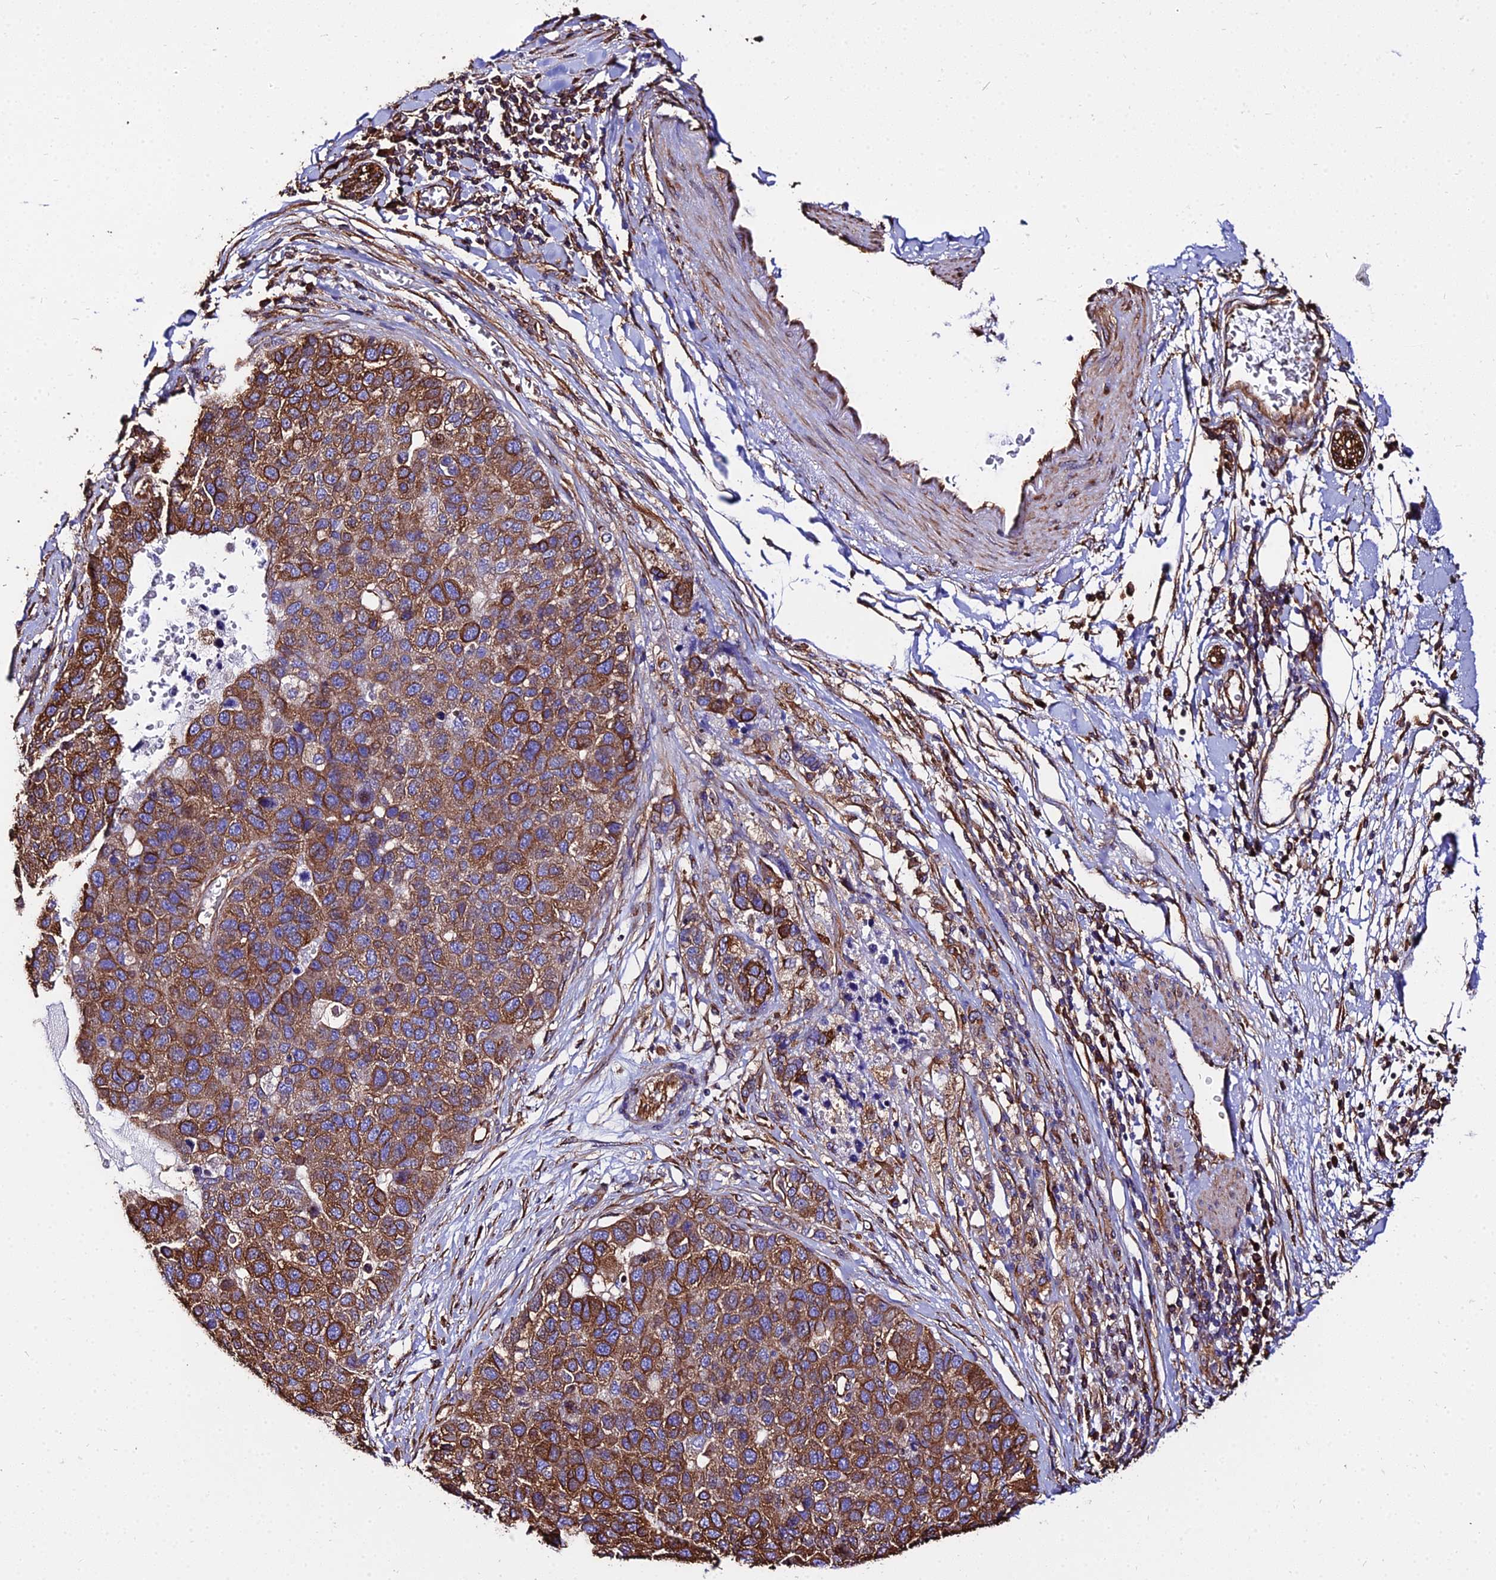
{"staining": {"intensity": "moderate", "quantity": ">75%", "location": "cytoplasmic/membranous"}, "tissue": "pancreatic cancer", "cell_type": "Tumor cells", "image_type": "cancer", "snomed": [{"axis": "morphology", "description": "Adenocarcinoma, NOS"}, {"axis": "topography", "description": "Pancreas"}], "caption": "Immunohistochemistry (DAB) staining of human adenocarcinoma (pancreatic) reveals moderate cytoplasmic/membranous protein expression in about >75% of tumor cells.", "gene": "TUBA3D", "patient": {"sex": "female", "age": 61}}